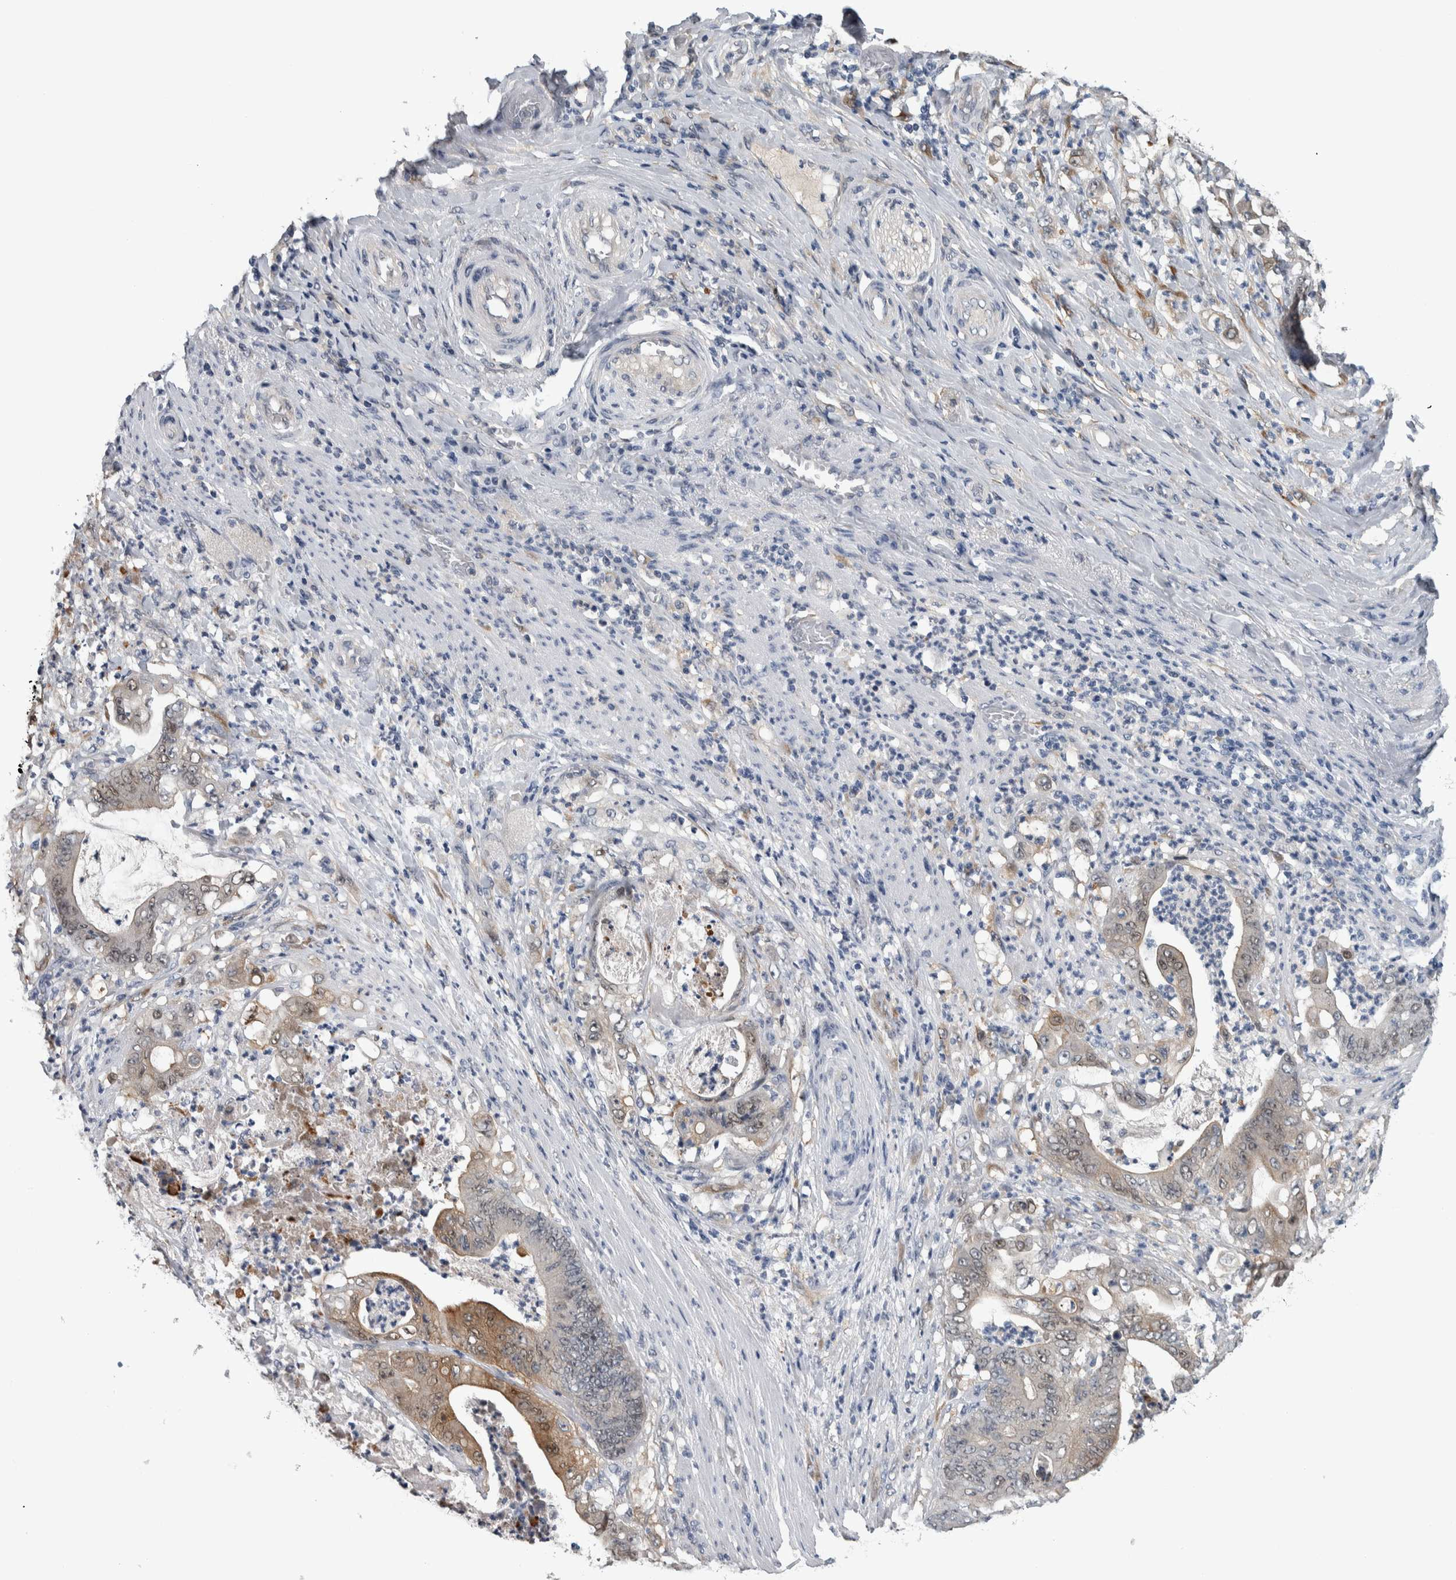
{"staining": {"intensity": "moderate", "quantity": "25%-75%", "location": "cytoplasmic/membranous"}, "tissue": "stomach cancer", "cell_type": "Tumor cells", "image_type": "cancer", "snomed": [{"axis": "morphology", "description": "Adenocarcinoma, NOS"}, {"axis": "topography", "description": "Stomach"}], "caption": "Immunohistochemical staining of human stomach adenocarcinoma displays medium levels of moderate cytoplasmic/membranous protein expression in approximately 25%-75% of tumor cells. Nuclei are stained in blue.", "gene": "COL14A1", "patient": {"sex": "female", "age": 73}}